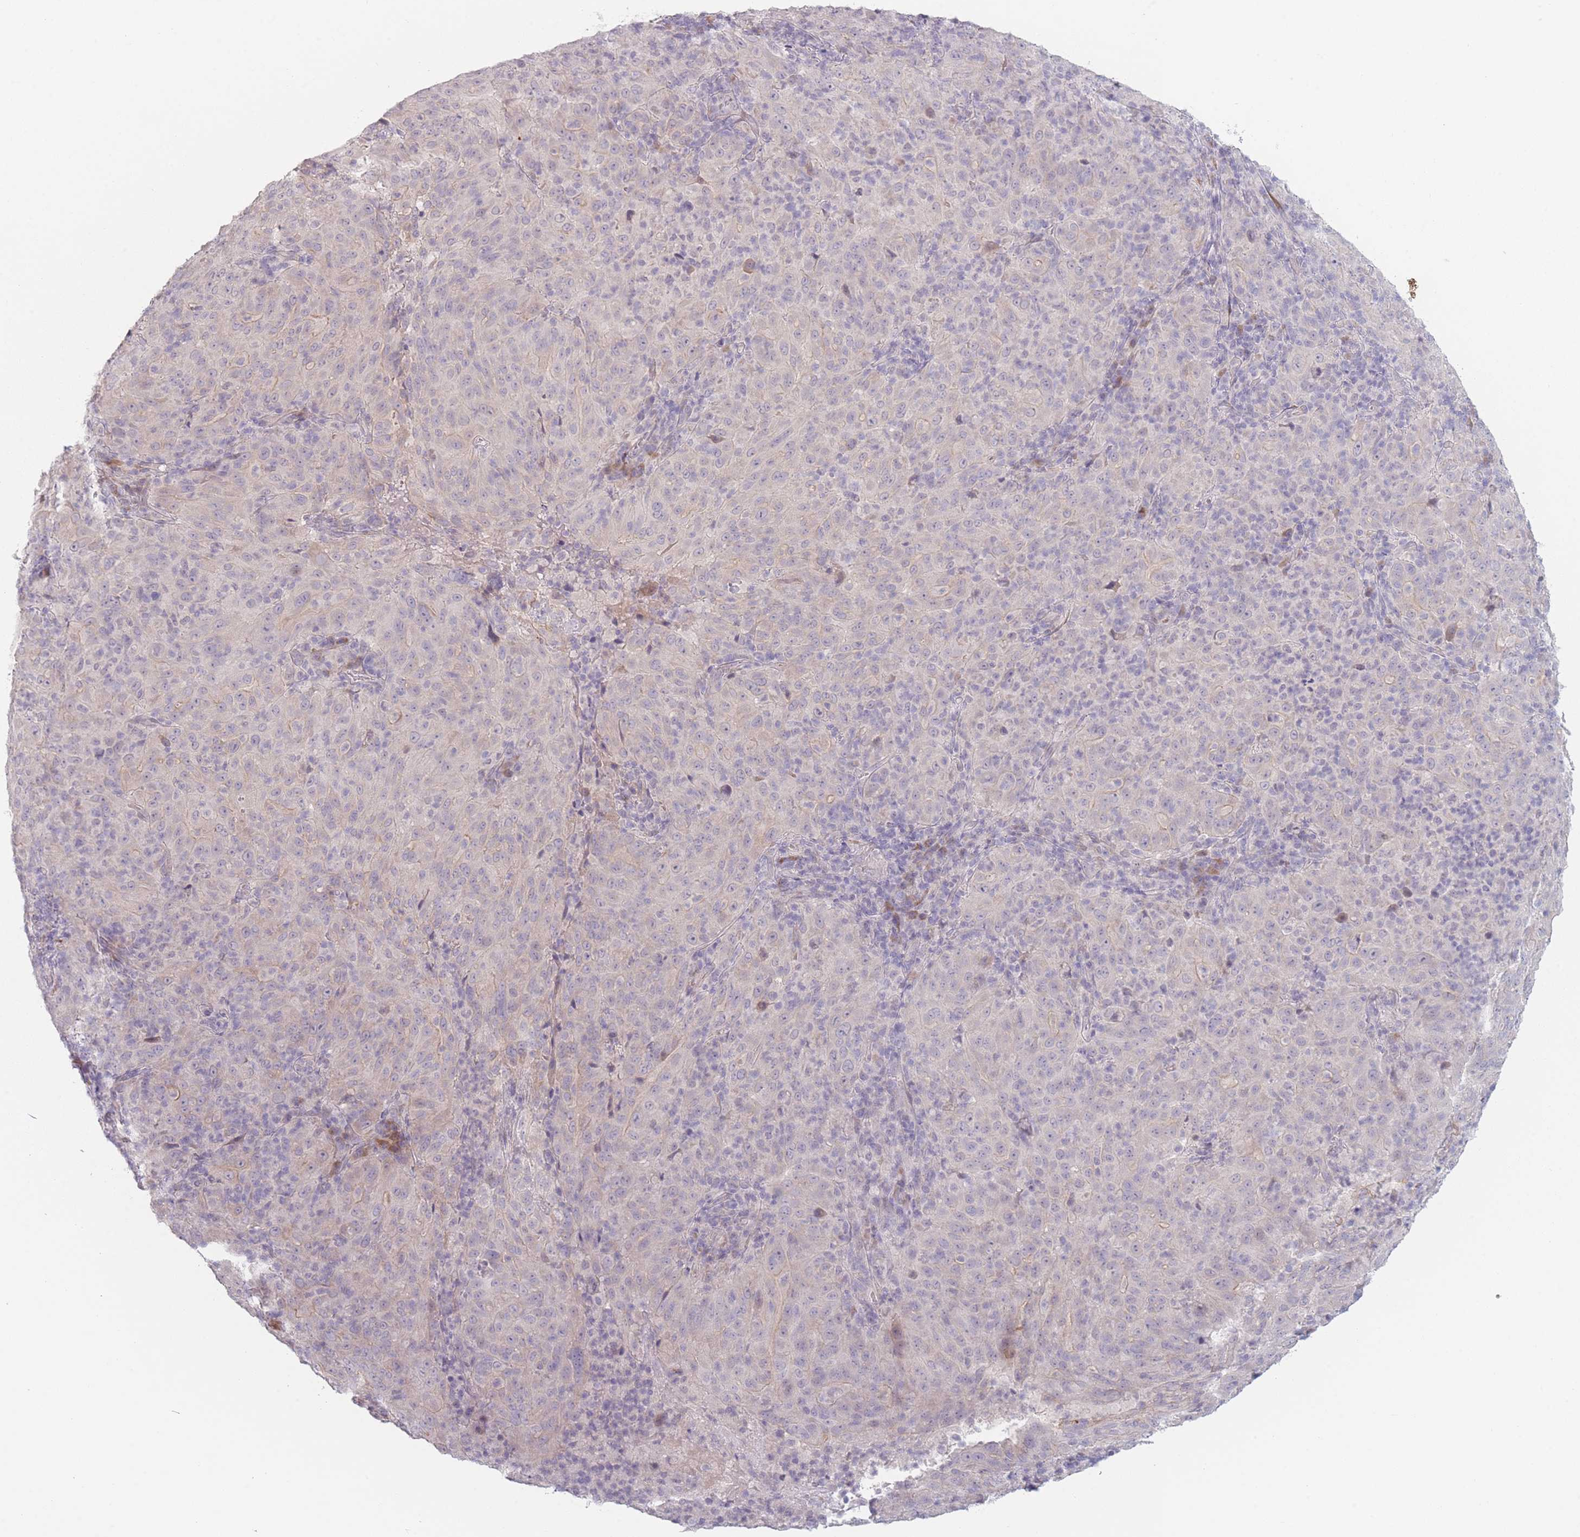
{"staining": {"intensity": "negative", "quantity": "none", "location": "none"}, "tissue": "pancreatic cancer", "cell_type": "Tumor cells", "image_type": "cancer", "snomed": [{"axis": "morphology", "description": "Adenocarcinoma, NOS"}, {"axis": "topography", "description": "Pancreas"}], "caption": "An IHC histopathology image of pancreatic cancer (adenocarcinoma) is shown. There is no staining in tumor cells of pancreatic cancer (adenocarcinoma).", "gene": "RASL10B", "patient": {"sex": "male", "age": 63}}